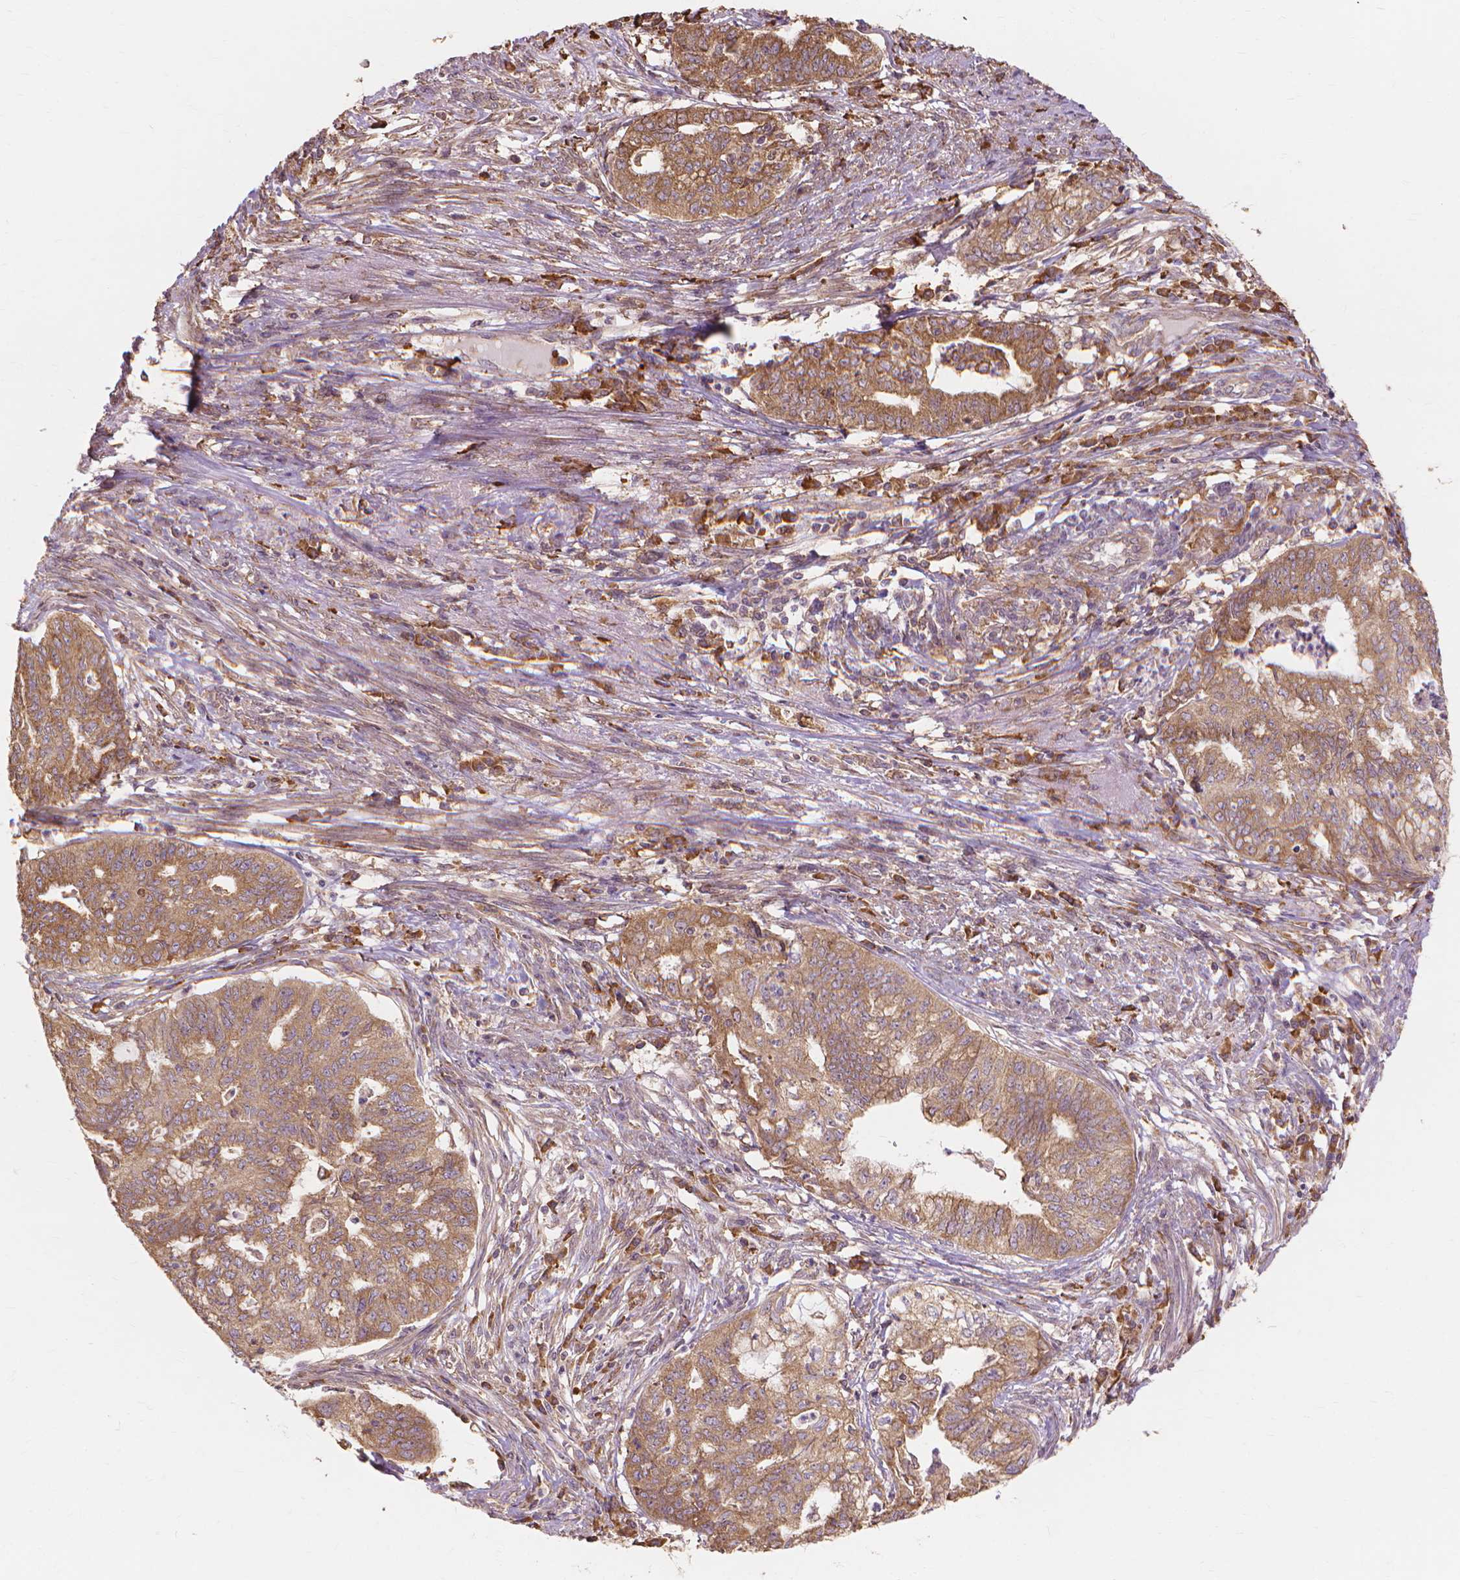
{"staining": {"intensity": "moderate", "quantity": ">75%", "location": "cytoplasmic/membranous"}, "tissue": "endometrial cancer", "cell_type": "Tumor cells", "image_type": "cancer", "snomed": [{"axis": "morphology", "description": "Adenocarcinoma, NOS"}, {"axis": "topography", "description": "Endometrium"}], "caption": "Immunohistochemical staining of human adenocarcinoma (endometrial) displays moderate cytoplasmic/membranous protein staining in approximately >75% of tumor cells.", "gene": "TAB2", "patient": {"sex": "female", "age": 79}}